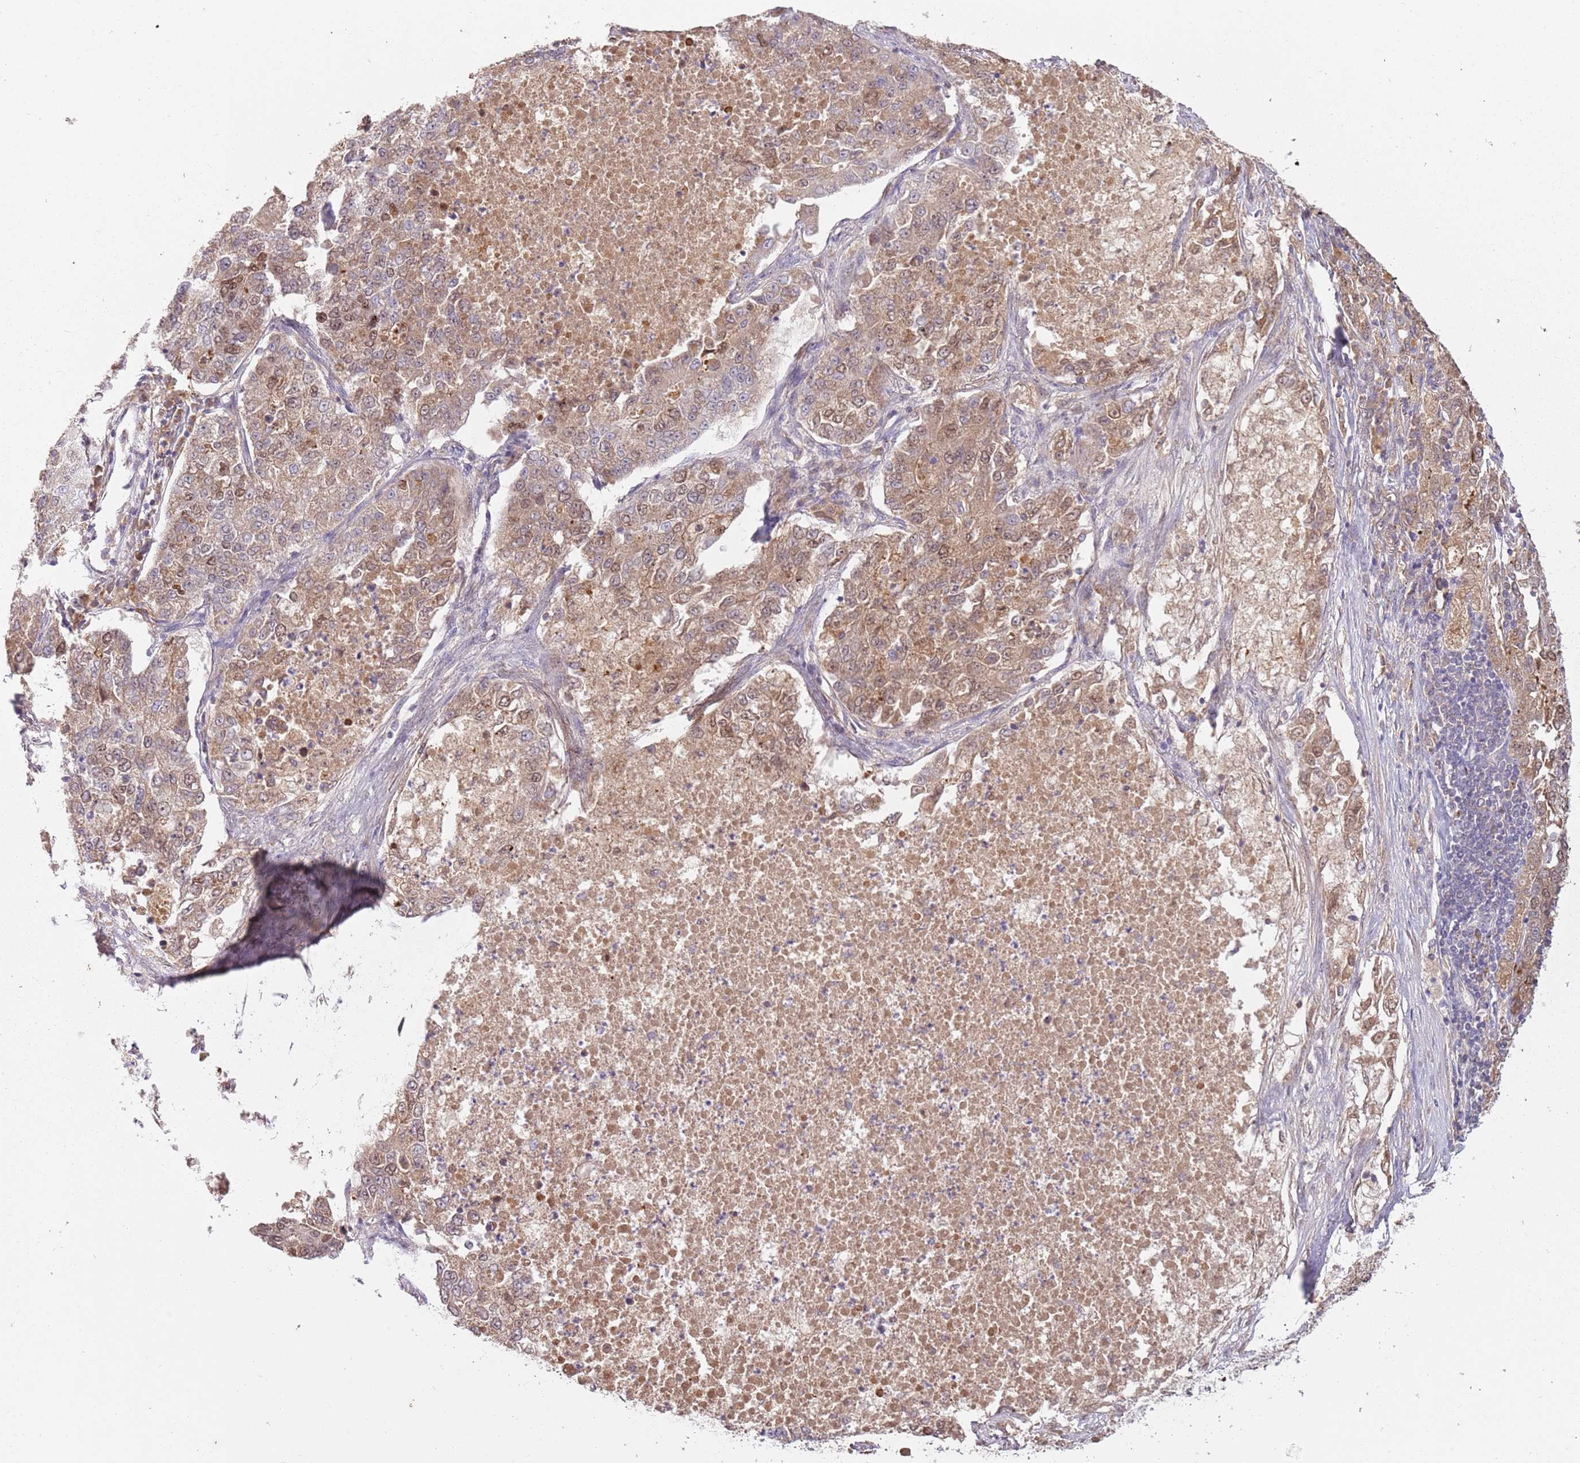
{"staining": {"intensity": "moderate", "quantity": ">75%", "location": "cytoplasmic/membranous,nuclear"}, "tissue": "lung cancer", "cell_type": "Tumor cells", "image_type": "cancer", "snomed": [{"axis": "morphology", "description": "Adenocarcinoma, NOS"}, {"axis": "topography", "description": "Lung"}], "caption": "IHC histopathology image of neoplastic tissue: lung adenocarcinoma stained using immunohistochemistry shows medium levels of moderate protein expression localized specifically in the cytoplasmic/membranous and nuclear of tumor cells, appearing as a cytoplasmic/membranous and nuclear brown color.", "gene": "SYS1", "patient": {"sex": "male", "age": 49}}